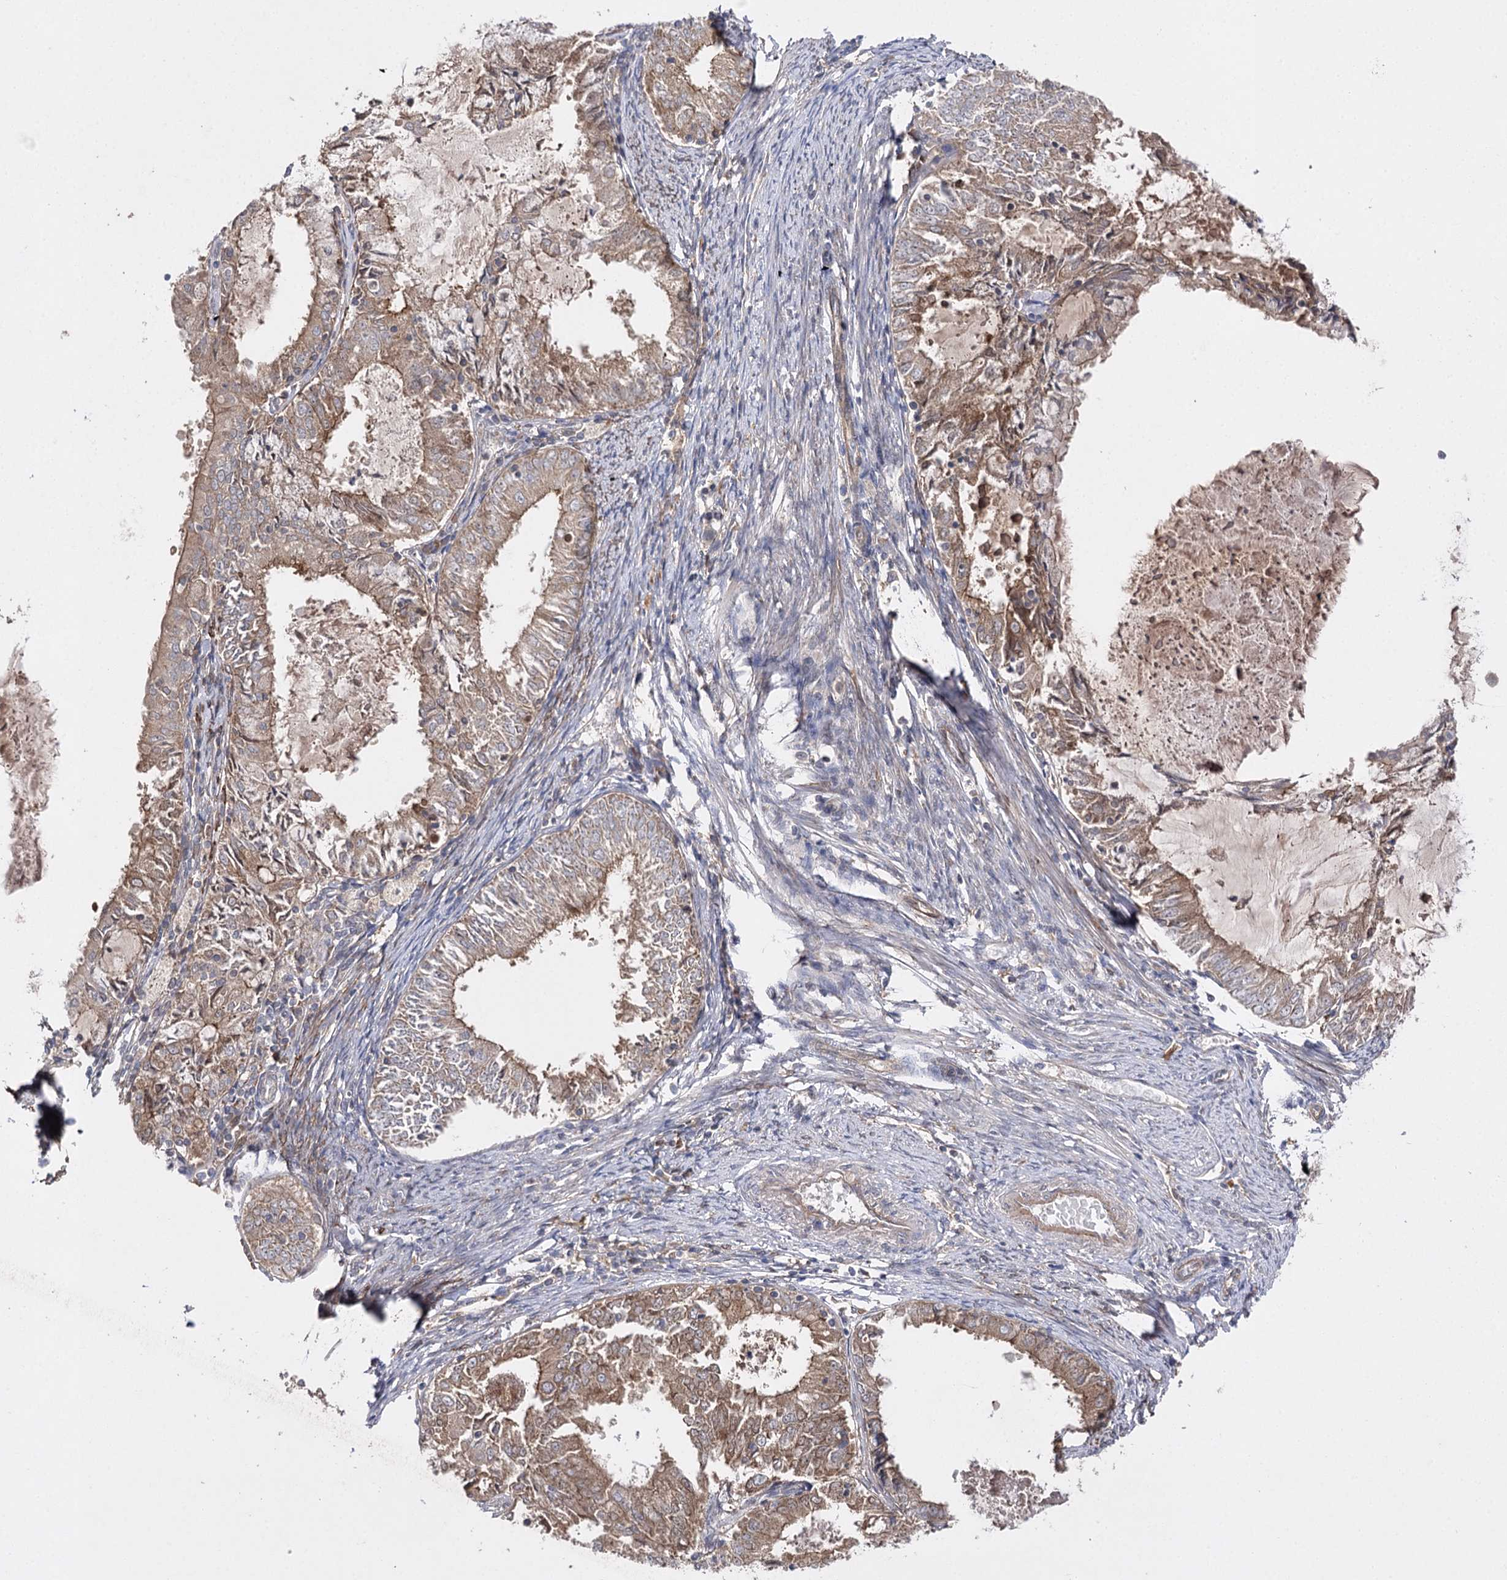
{"staining": {"intensity": "moderate", "quantity": ">75%", "location": "cytoplasmic/membranous"}, "tissue": "endometrial cancer", "cell_type": "Tumor cells", "image_type": "cancer", "snomed": [{"axis": "morphology", "description": "Adenocarcinoma, NOS"}, {"axis": "topography", "description": "Endometrium"}], "caption": "Immunohistochemical staining of endometrial cancer shows medium levels of moderate cytoplasmic/membranous protein staining in approximately >75% of tumor cells. (IHC, brightfield microscopy, high magnification).", "gene": "BCR", "patient": {"sex": "female", "age": 57}}